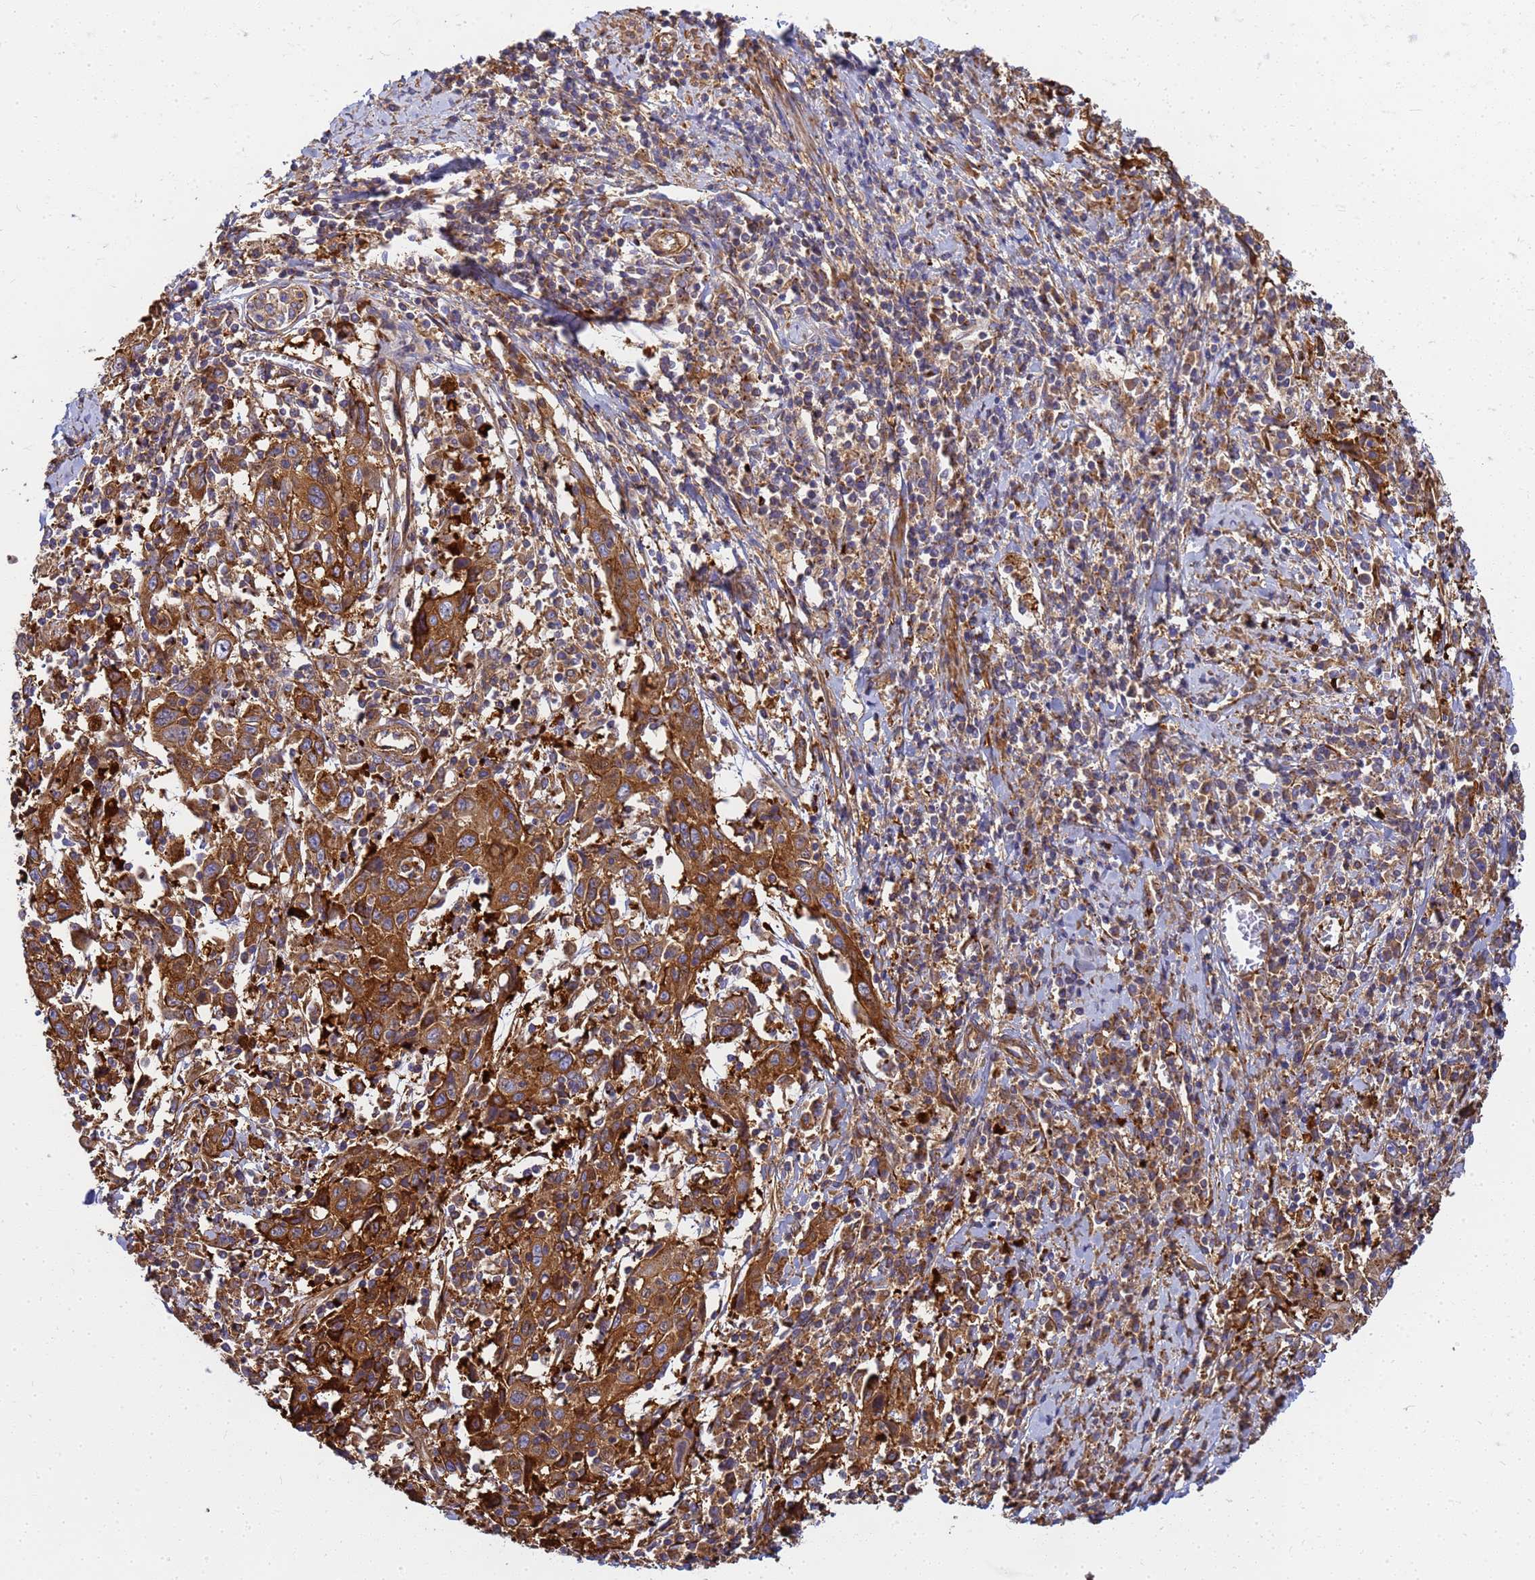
{"staining": {"intensity": "moderate", "quantity": ">75%", "location": "cytoplasmic/membranous"}, "tissue": "cervical cancer", "cell_type": "Tumor cells", "image_type": "cancer", "snomed": [{"axis": "morphology", "description": "Squamous cell carcinoma, NOS"}, {"axis": "topography", "description": "Cervix"}], "caption": "High-power microscopy captured an immunohistochemistry histopathology image of cervical squamous cell carcinoma, revealing moderate cytoplasmic/membranous expression in approximately >75% of tumor cells. Immunohistochemistry (ihc) stains the protein of interest in brown and the nuclei are stained blue.", "gene": "C2CD5", "patient": {"sex": "female", "age": 46}}